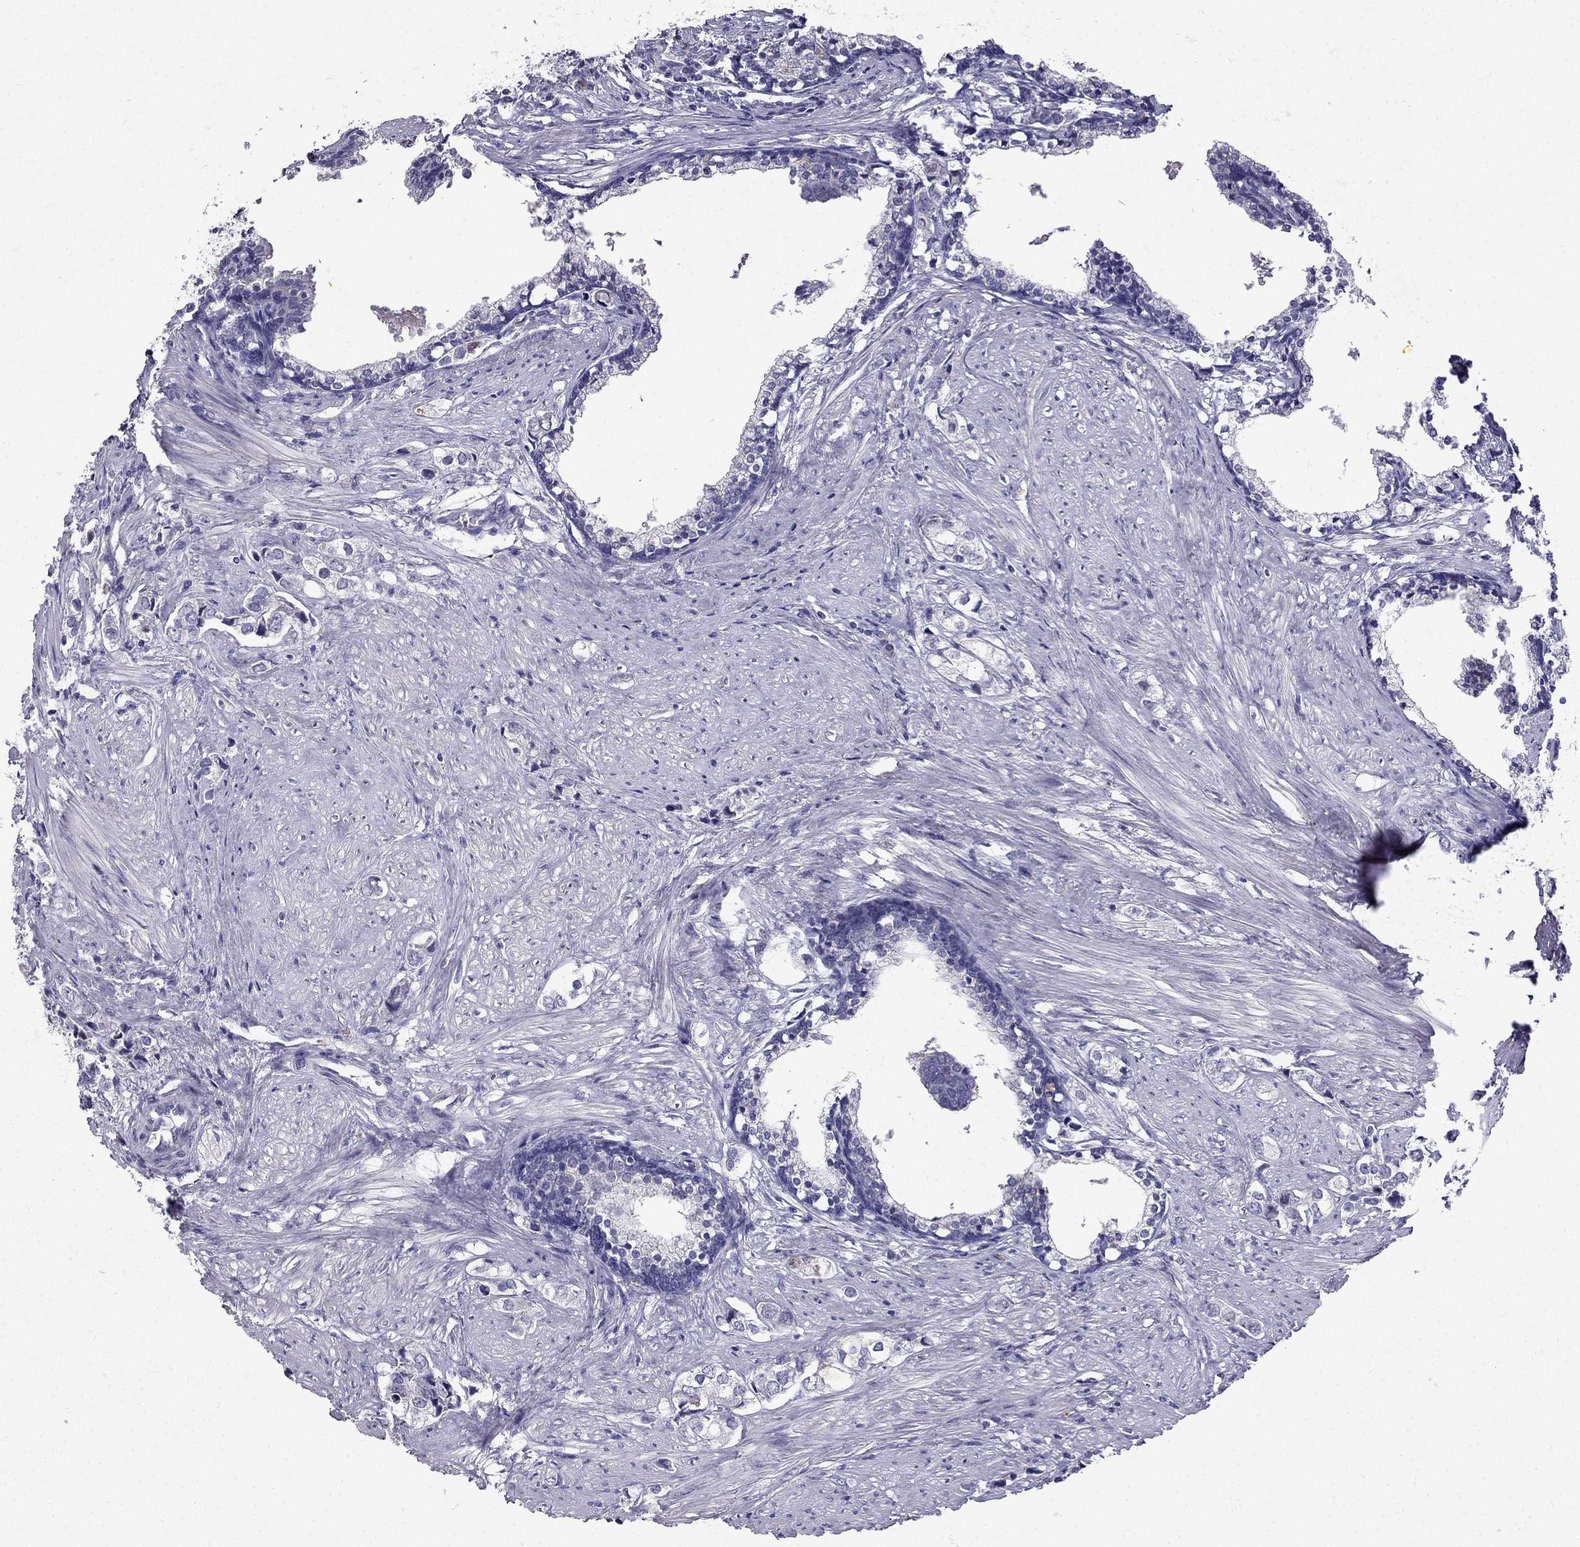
{"staining": {"intensity": "negative", "quantity": "none", "location": "none"}, "tissue": "prostate cancer", "cell_type": "Tumor cells", "image_type": "cancer", "snomed": [{"axis": "morphology", "description": "Adenocarcinoma, NOS"}, {"axis": "topography", "description": "Prostate and seminal vesicle, NOS"}], "caption": "Image shows no protein staining in tumor cells of prostate cancer (adenocarcinoma) tissue. The staining was performed using DAB (3,3'-diaminobenzidine) to visualize the protein expression in brown, while the nuclei were stained in blue with hematoxylin (Magnification: 20x).", "gene": "UHRF1", "patient": {"sex": "male", "age": 63}}